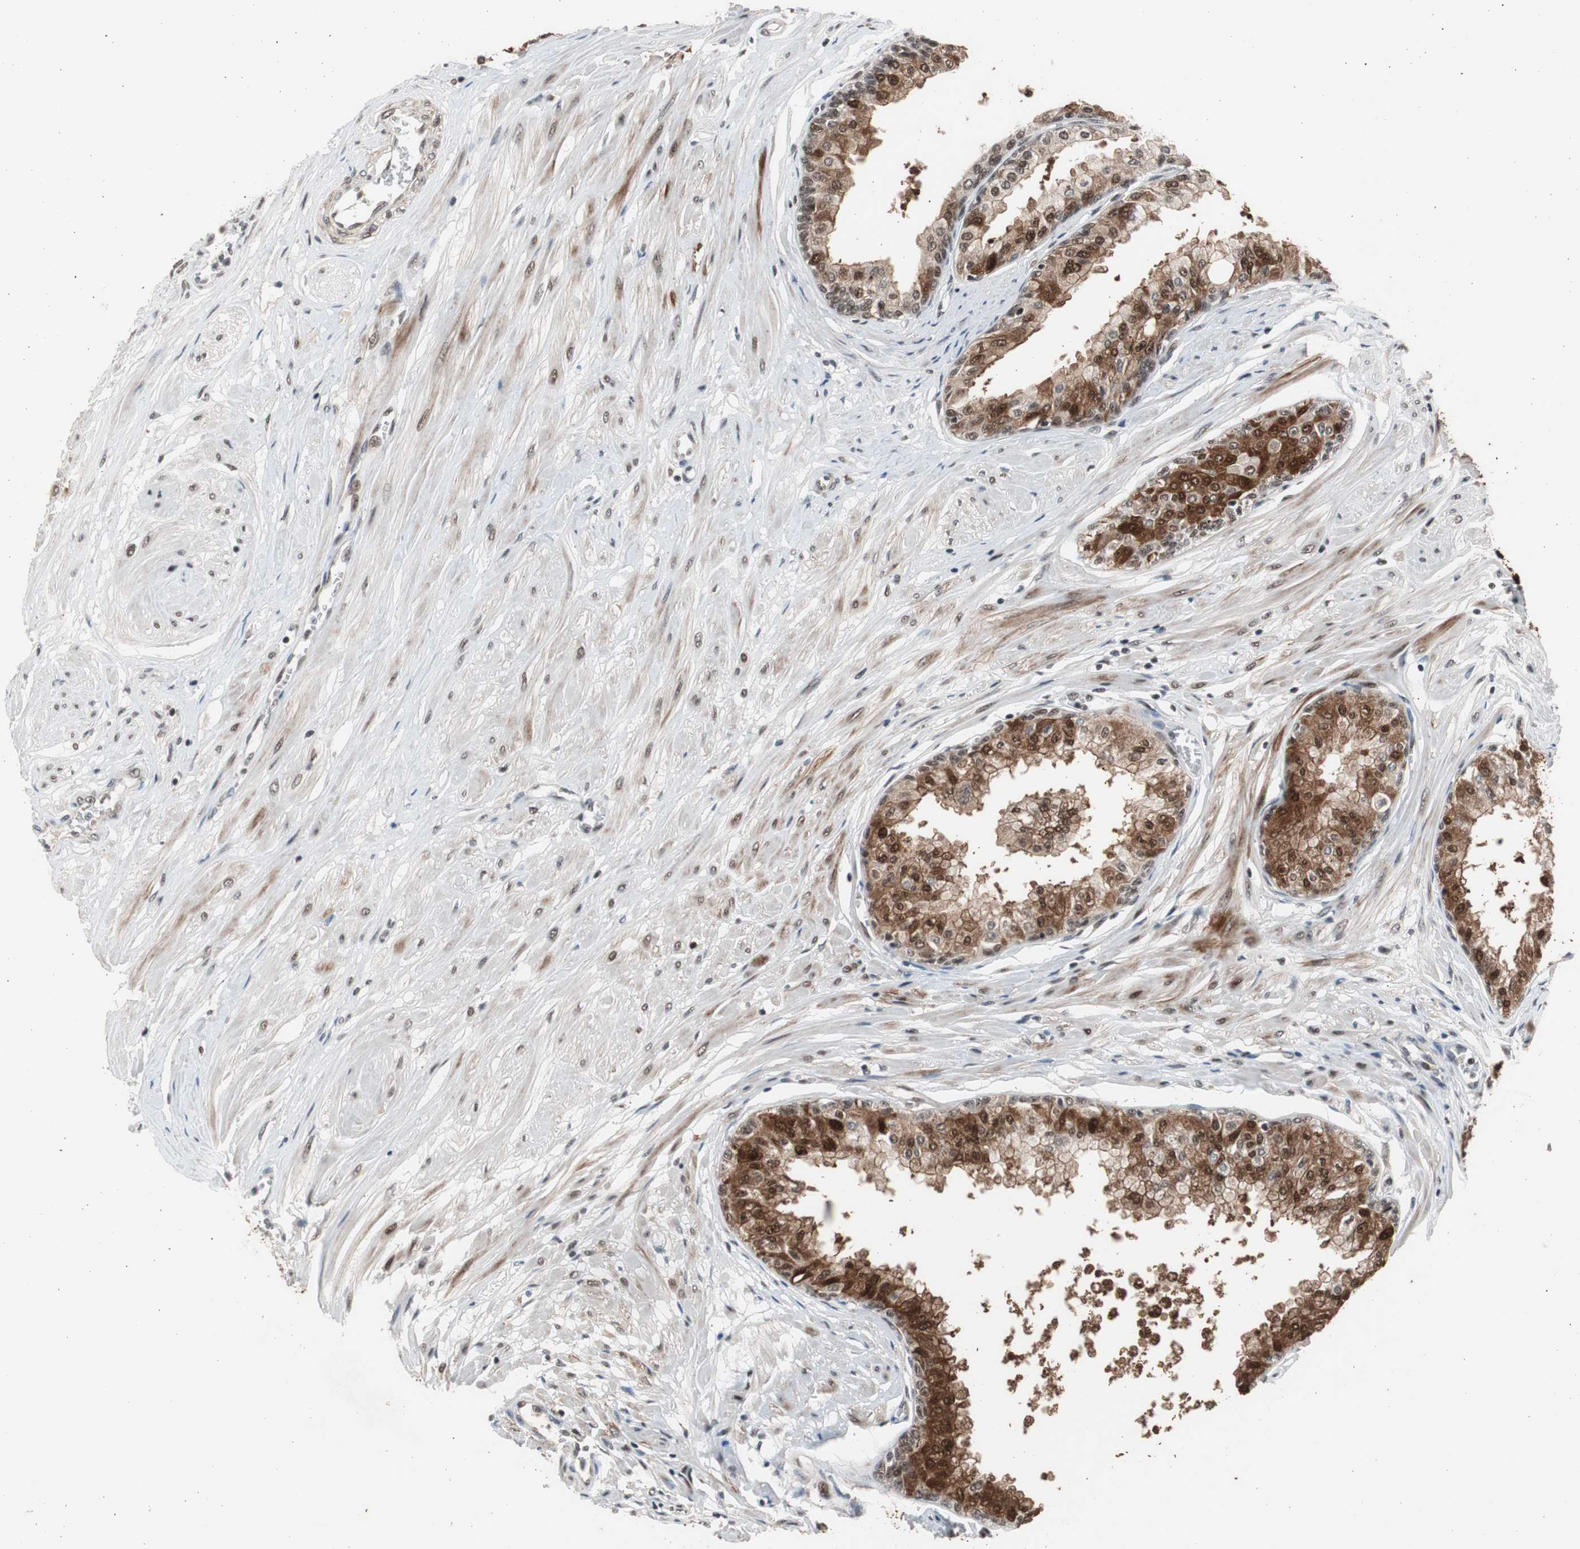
{"staining": {"intensity": "moderate", "quantity": ">75%", "location": "cytoplasmic/membranous,nuclear"}, "tissue": "prostate", "cell_type": "Glandular cells", "image_type": "normal", "snomed": [{"axis": "morphology", "description": "Normal tissue, NOS"}, {"axis": "topography", "description": "Prostate"}, {"axis": "topography", "description": "Seminal veicle"}], "caption": "Immunohistochemistry staining of benign prostate, which exhibits medium levels of moderate cytoplasmic/membranous,nuclear staining in approximately >75% of glandular cells indicating moderate cytoplasmic/membranous,nuclear protein expression. The staining was performed using DAB (3,3'-diaminobenzidine) (brown) for protein detection and nuclei were counterstained in hematoxylin (blue).", "gene": "RPA1", "patient": {"sex": "male", "age": 60}}